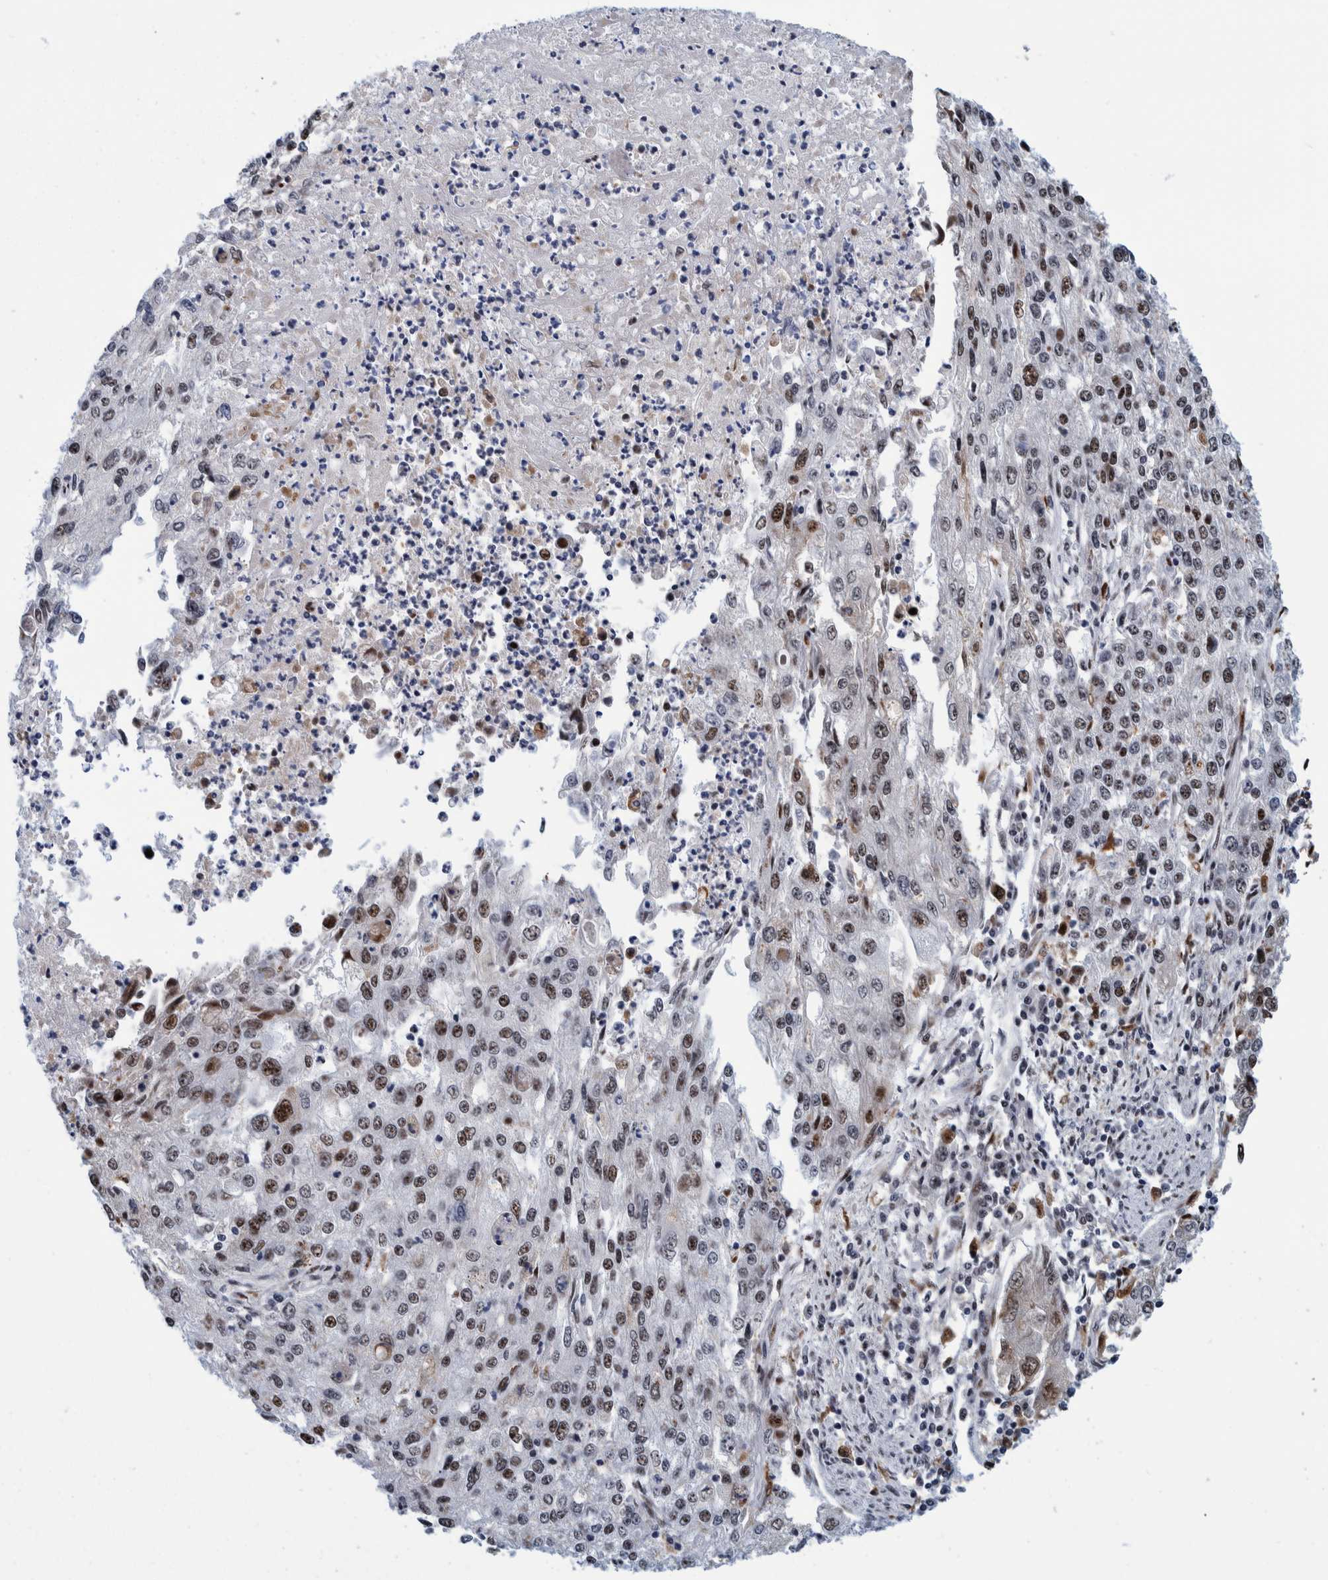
{"staining": {"intensity": "moderate", "quantity": "25%-75%", "location": "nuclear"}, "tissue": "endometrial cancer", "cell_type": "Tumor cells", "image_type": "cancer", "snomed": [{"axis": "morphology", "description": "Adenocarcinoma, NOS"}, {"axis": "topography", "description": "Endometrium"}], "caption": "The image displays staining of endometrial adenocarcinoma, revealing moderate nuclear protein staining (brown color) within tumor cells. (DAB (3,3'-diaminobenzidine) IHC, brown staining for protein, blue staining for nuclei).", "gene": "EFTUD2", "patient": {"sex": "female", "age": 49}}